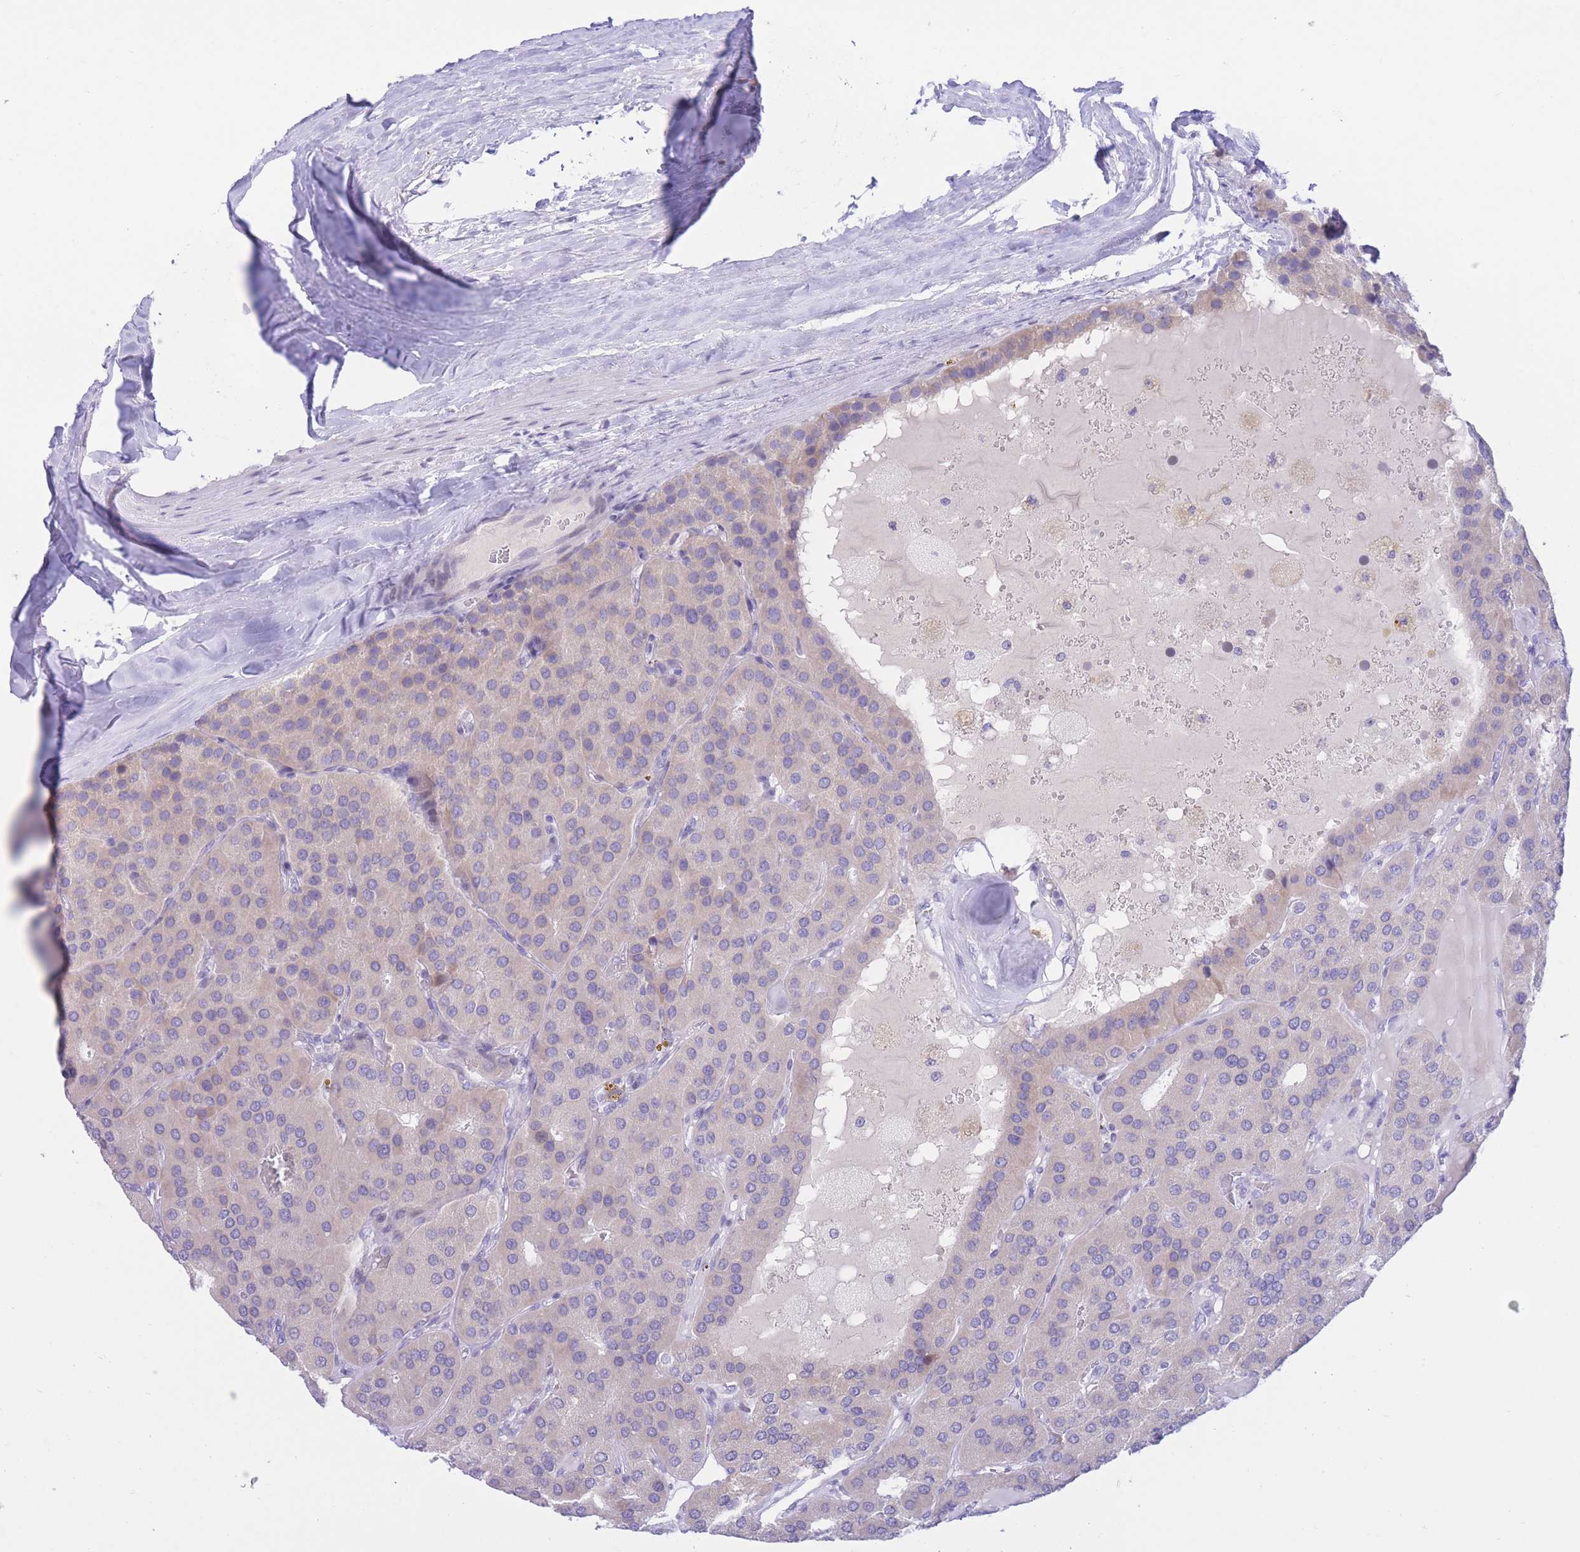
{"staining": {"intensity": "weak", "quantity": "<25%", "location": "cytoplasmic/membranous"}, "tissue": "parathyroid gland", "cell_type": "Glandular cells", "image_type": "normal", "snomed": [{"axis": "morphology", "description": "Normal tissue, NOS"}, {"axis": "morphology", "description": "Adenoma, NOS"}, {"axis": "topography", "description": "Parathyroid gland"}], "caption": "DAB (3,3'-diaminobenzidine) immunohistochemical staining of normal human parathyroid gland demonstrates no significant positivity in glandular cells.", "gene": "RPL39L", "patient": {"sex": "female", "age": 86}}